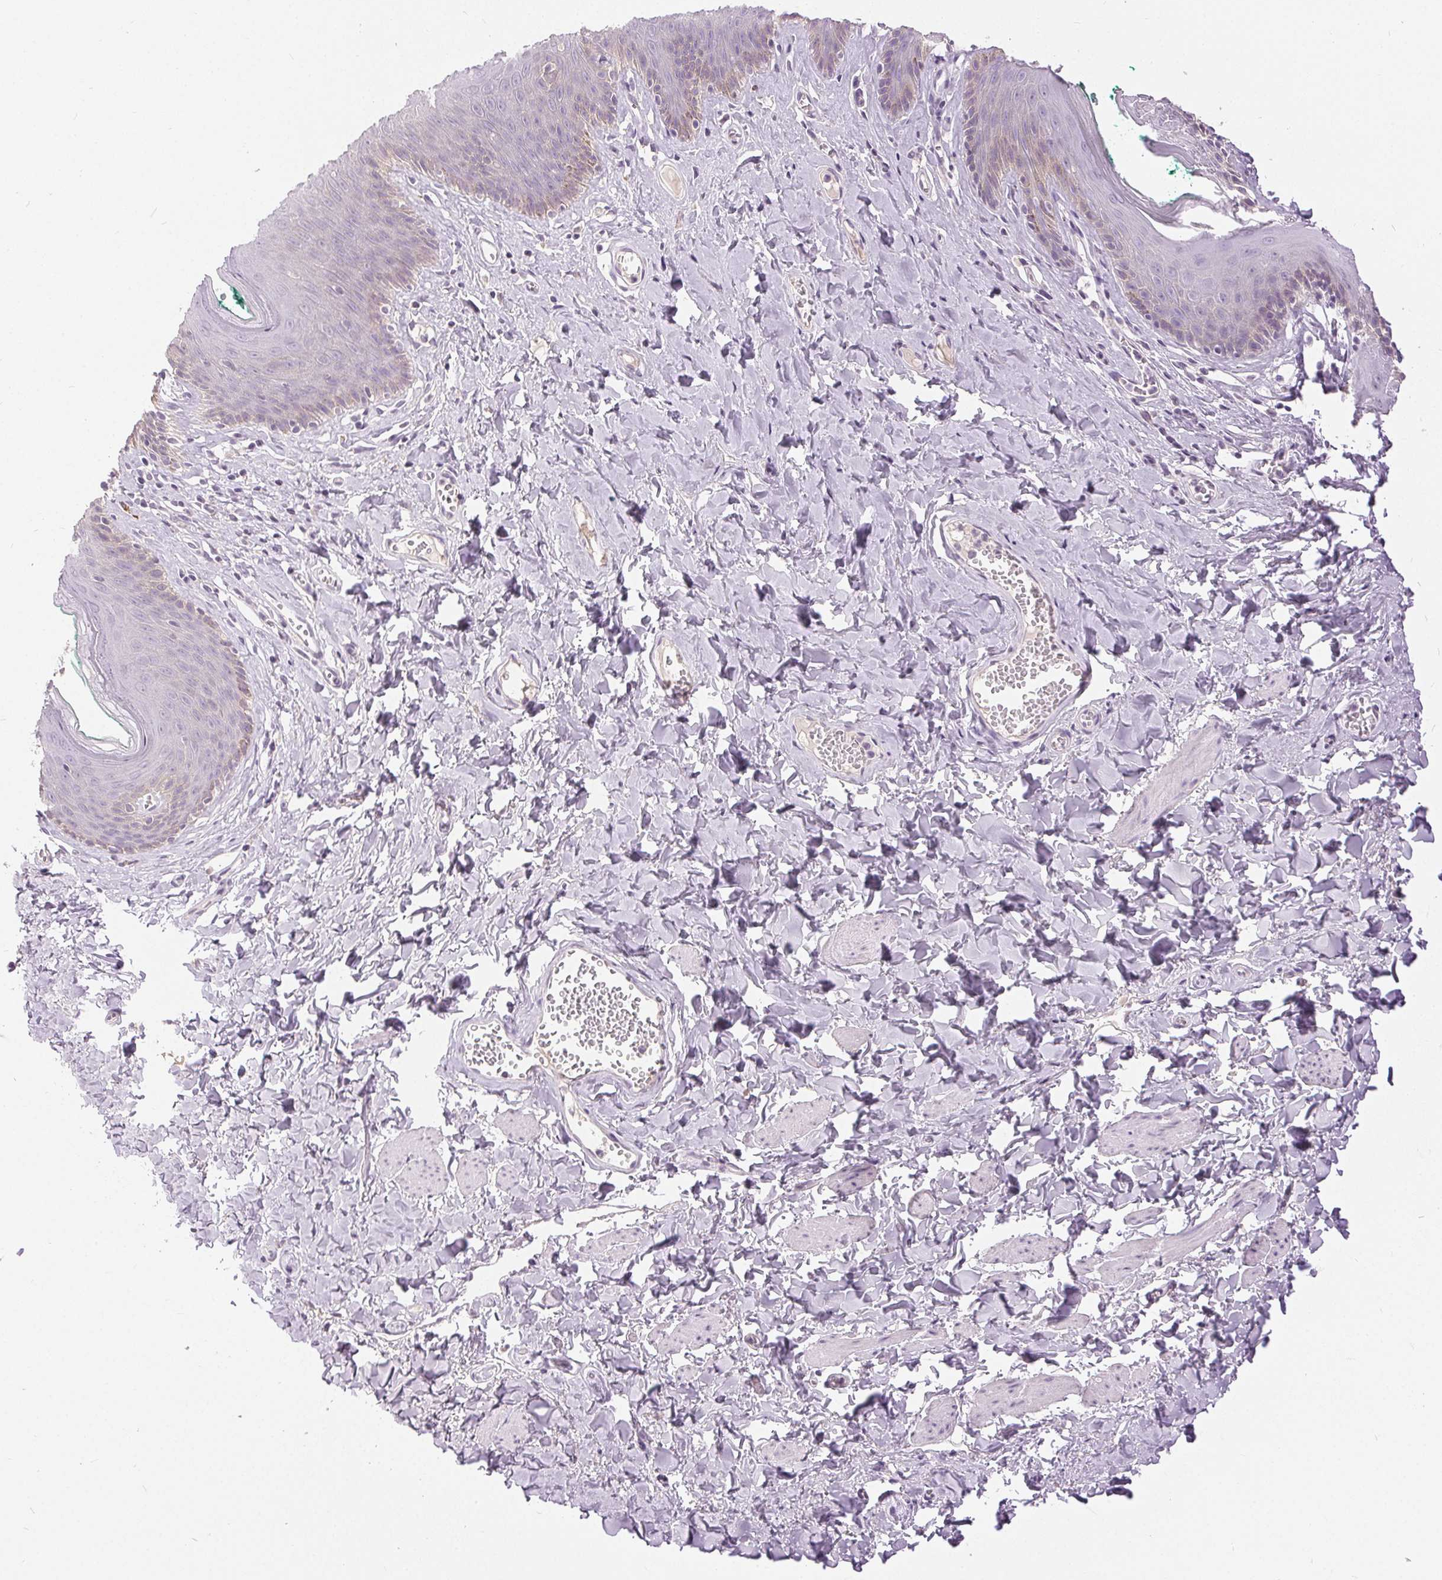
{"staining": {"intensity": "weak", "quantity": "<25%", "location": "cytoplasmic/membranous"}, "tissue": "skin", "cell_type": "Epidermal cells", "image_type": "normal", "snomed": [{"axis": "morphology", "description": "Normal tissue, NOS"}, {"axis": "topography", "description": "Vulva"}, {"axis": "topography", "description": "Peripheral nerve tissue"}], "caption": "A micrograph of skin stained for a protein demonstrates no brown staining in epidermal cells.", "gene": "DSG3", "patient": {"sex": "female", "age": 66}}